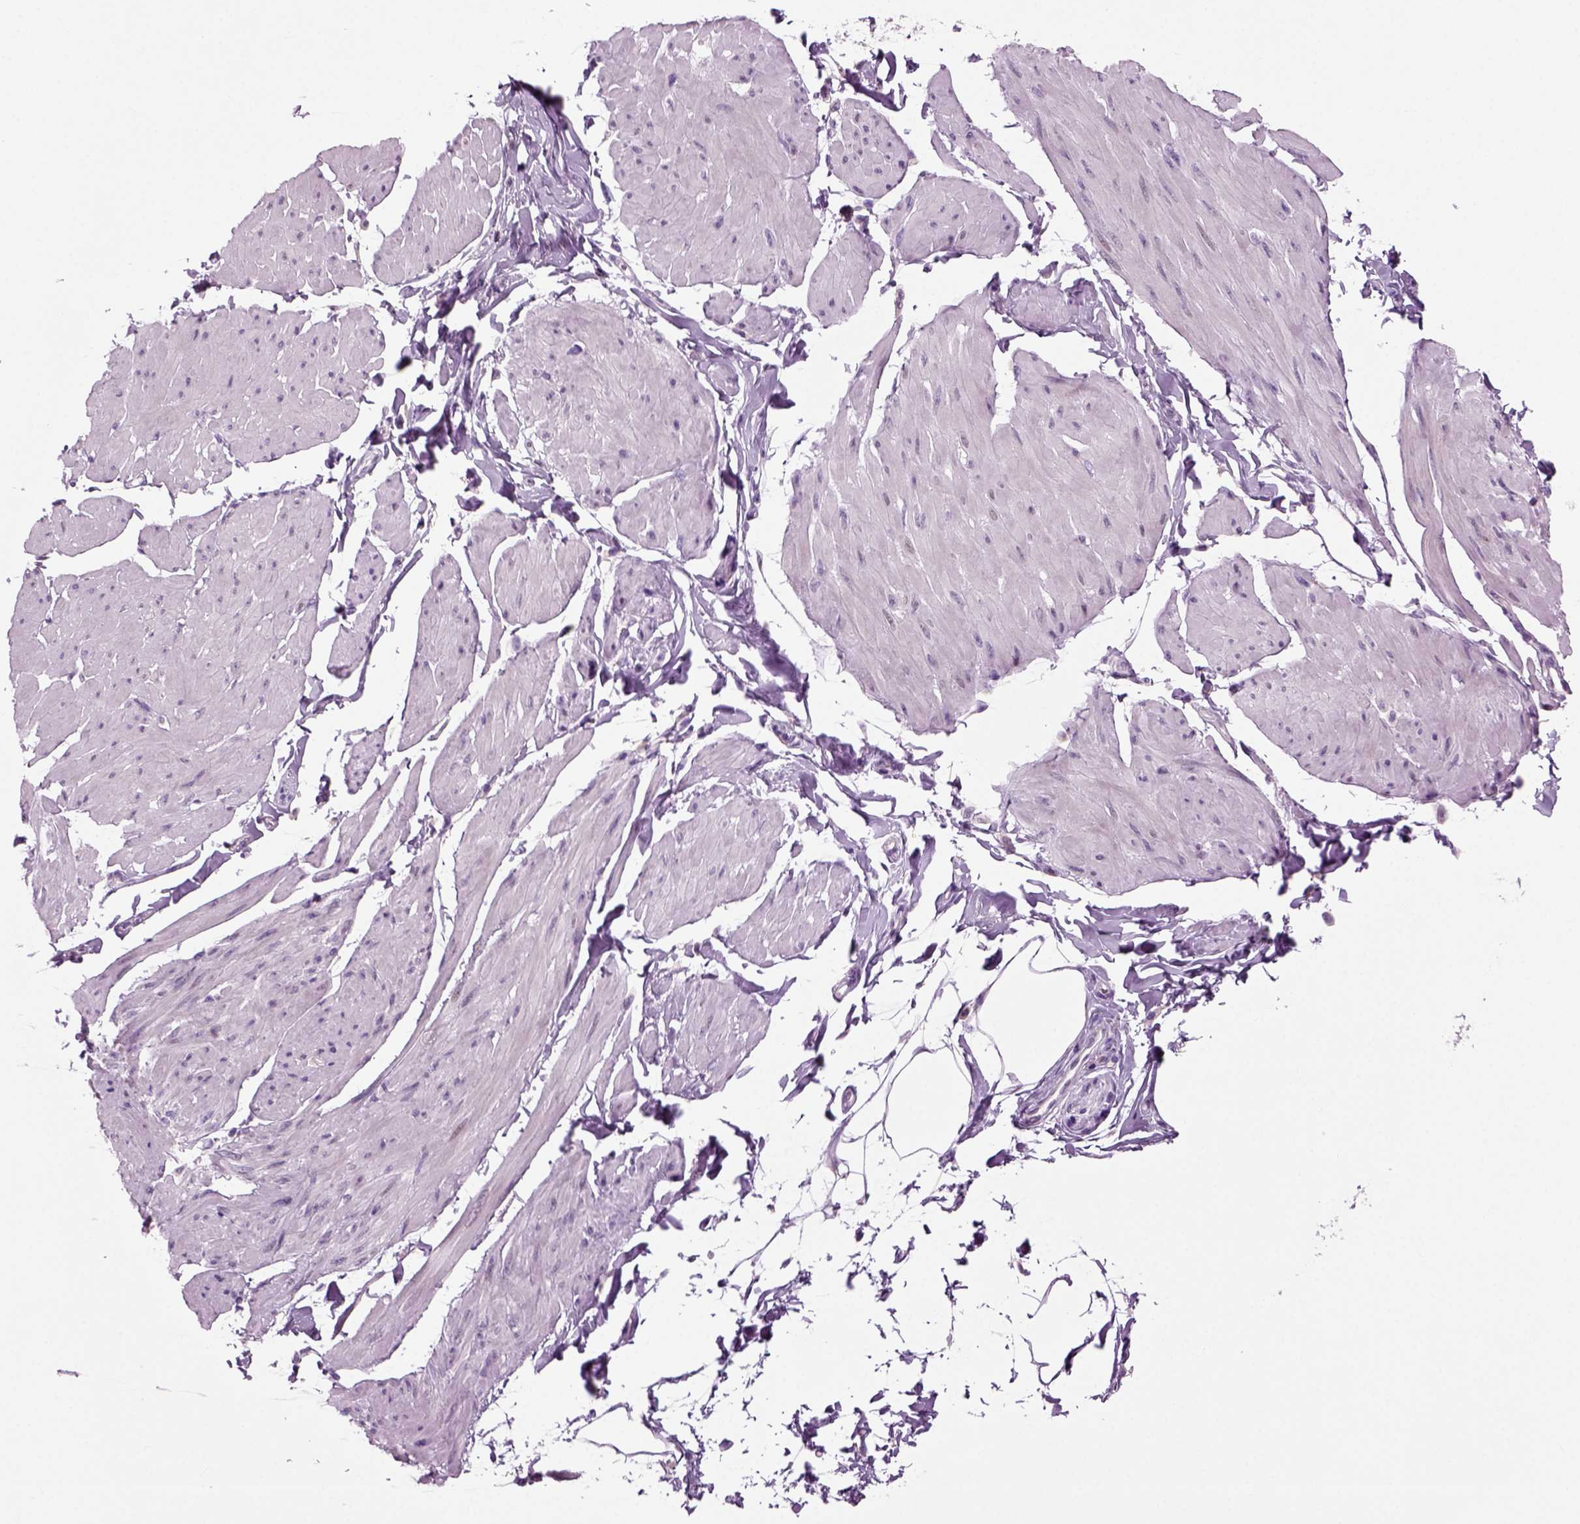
{"staining": {"intensity": "negative", "quantity": "none", "location": "none"}, "tissue": "smooth muscle", "cell_type": "Smooth muscle cells", "image_type": "normal", "snomed": [{"axis": "morphology", "description": "Normal tissue, NOS"}, {"axis": "topography", "description": "Adipose tissue"}, {"axis": "topography", "description": "Smooth muscle"}, {"axis": "topography", "description": "Peripheral nerve tissue"}], "caption": "Smooth muscle stained for a protein using IHC reveals no expression smooth muscle cells.", "gene": "COL9A2", "patient": {"sex": "male", "age": 83}}